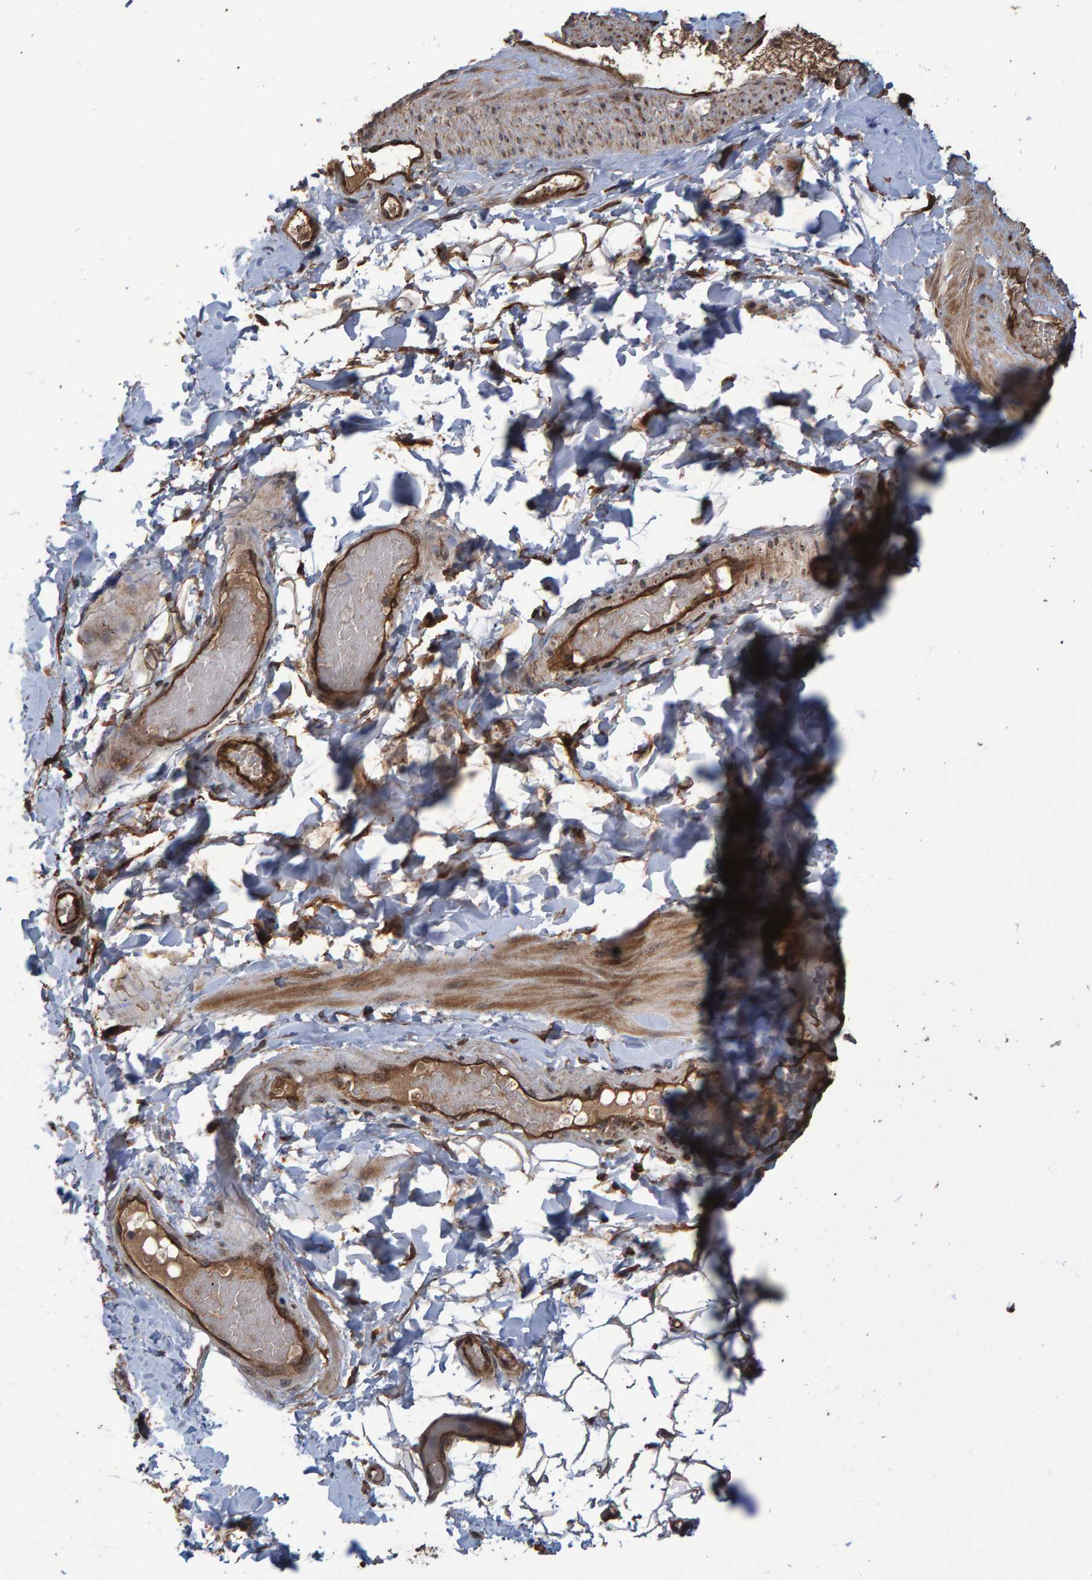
{"staining": {"intensity": "moderate", "quantity": ">75%", "location": "cytoplasmic/membranous"}, "tissue": "adipose tissue", "cell_type": "Adipocytes", "image_type": "normal", "snomed": [{"axis": "morphology", "description": "Normal tissue, NOS"}, {"axis": "topography", "description": "Adipose tissue"}, {"axis": "topography", "description": "Vascular tissue"}, {"axis": "topography", "description": "Peripheral nerve tissue"}], "caption": "Immunohistochemistry (IHC) staining of normal adipose tissue, which demonstrates medium levels of moderate cytoplasmic/membranous positivity in approximately >75% of adipocytes indicating moderate cytoplasmic/membranous protein staining. The staining was performed using DAB (brown) for protein detection and nuclei were counterstained in hematoxylin (blue).", "gene": "TRIM68", "patient": {"sex": "male", "age": 25}}